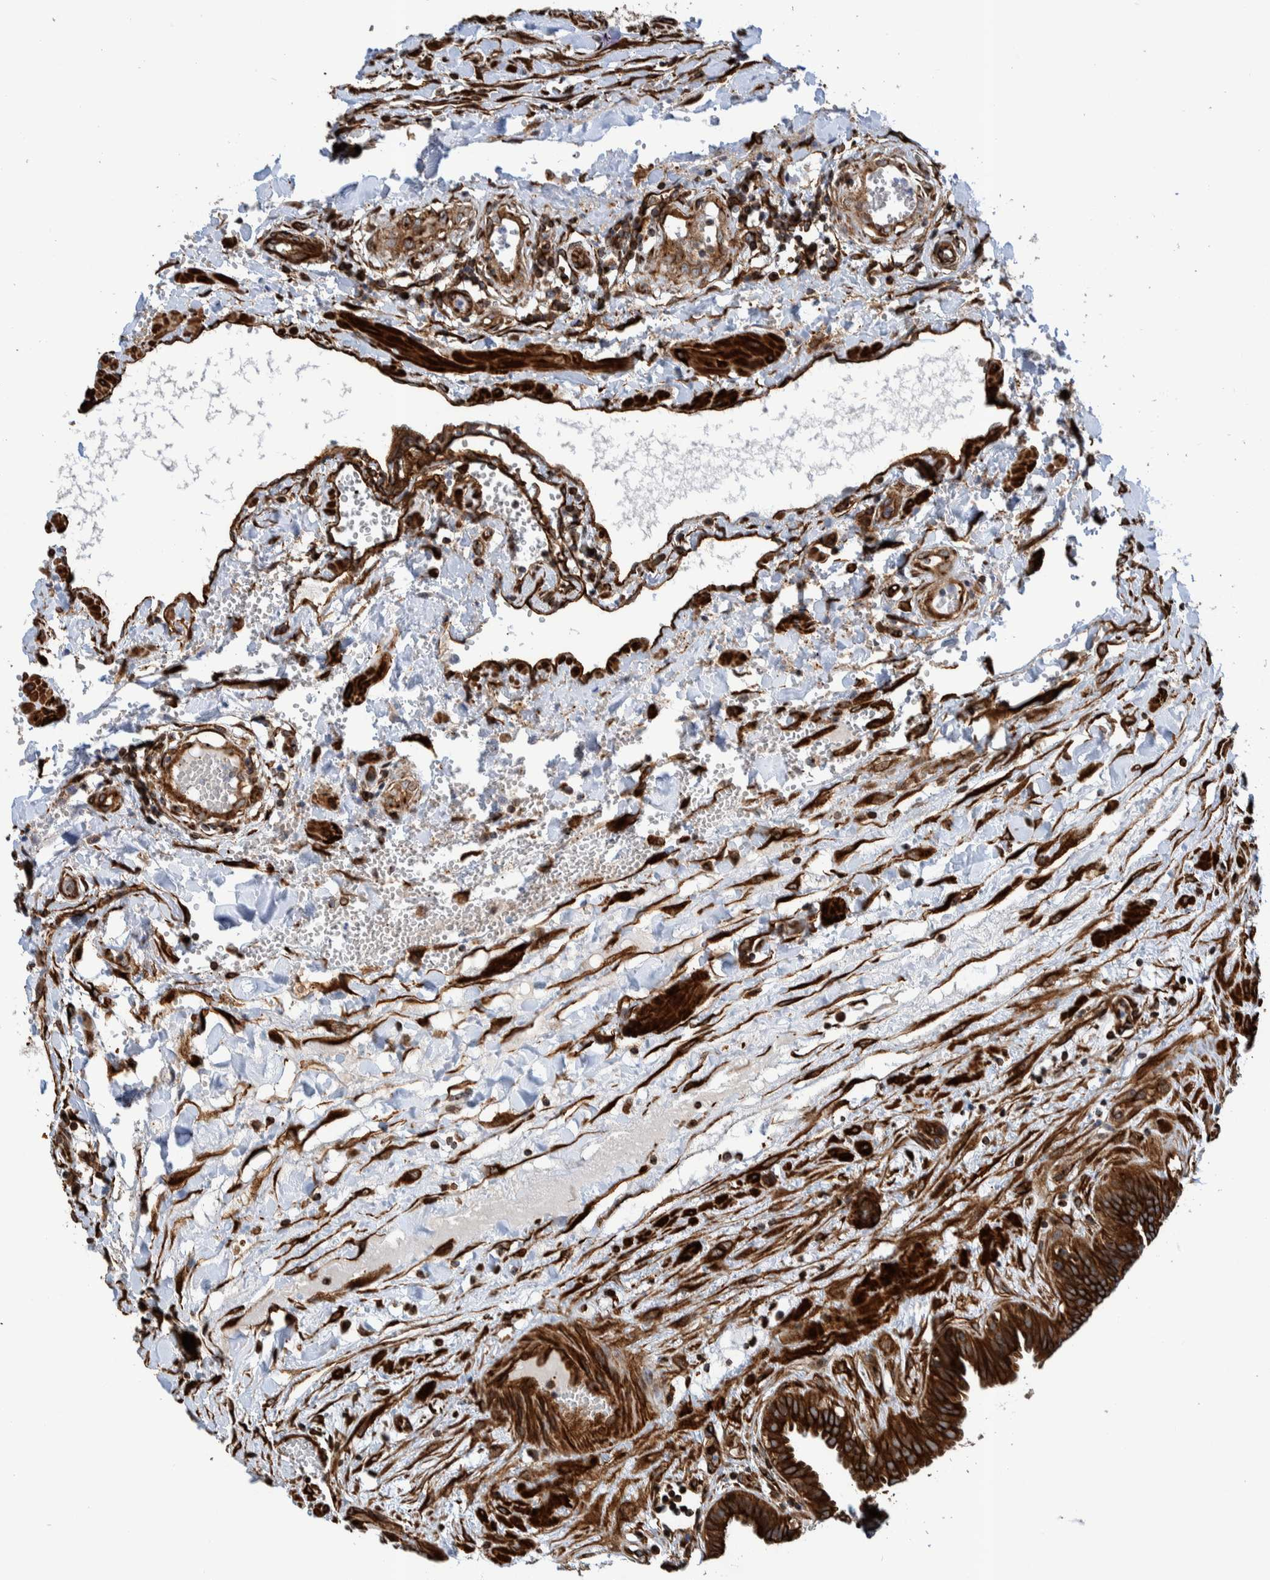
{"staining": {"intensity": "strong", "quantity": ">75%", "location": "cytoplasmic/membranous"}, "tissue": "fallopian tube", "cell_type": "Glandular cells", "image_type": "normal", "snomed": [{"axis": "morphology", "description": "Normal tissue, NOS"}, {"axis": "topography", "description": "Fallopian tube"}, {"axis": "topography", "description": "Placenta"}], "caption": "This is a photomicrograph of IHC staining of normal fallopian tube, which shows strong positivity in the cytoplasmic/membranous of glandular cells.", "gene": "CCDC57", "patient": {"sex": "female", "age": 32}}